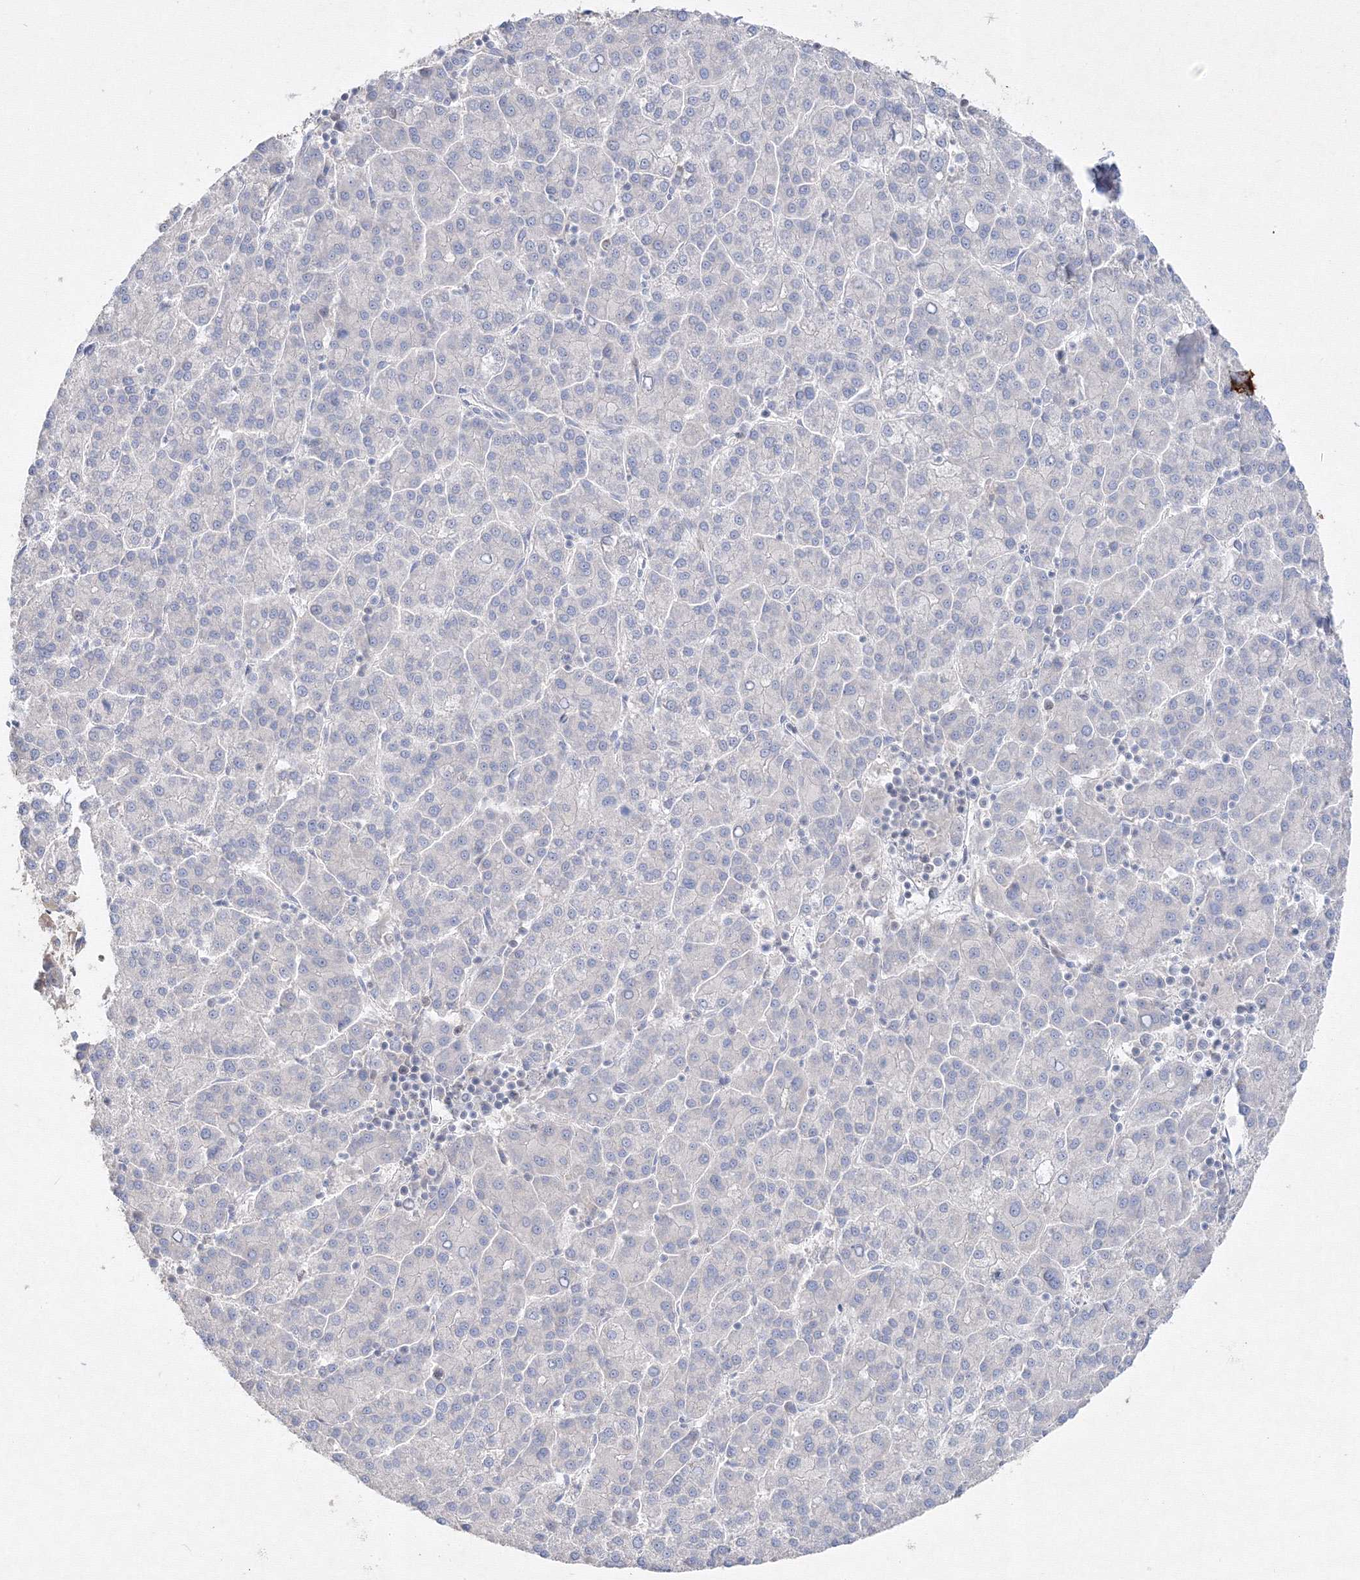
{"staining": {"intensity": "negative", "quantity": "none", "location": "none"}, "tissue": "liver cancer", "cell_type": "Tumor cells", "image_type": "cancer", "snomed": [{"axis": "morphology", "description": "Carcinoma, Hepatocellular, NOS"}, {"axis": "topography", "description": "Liver"}], "caption": "IHC histopathology image of human liver cancer (hepatocellular carcinoma) stained for a protein (brown), which reveals no expression in tumor cells.", "gene": "FBXL8", "patient": {"sex": "female", "age": 58}}